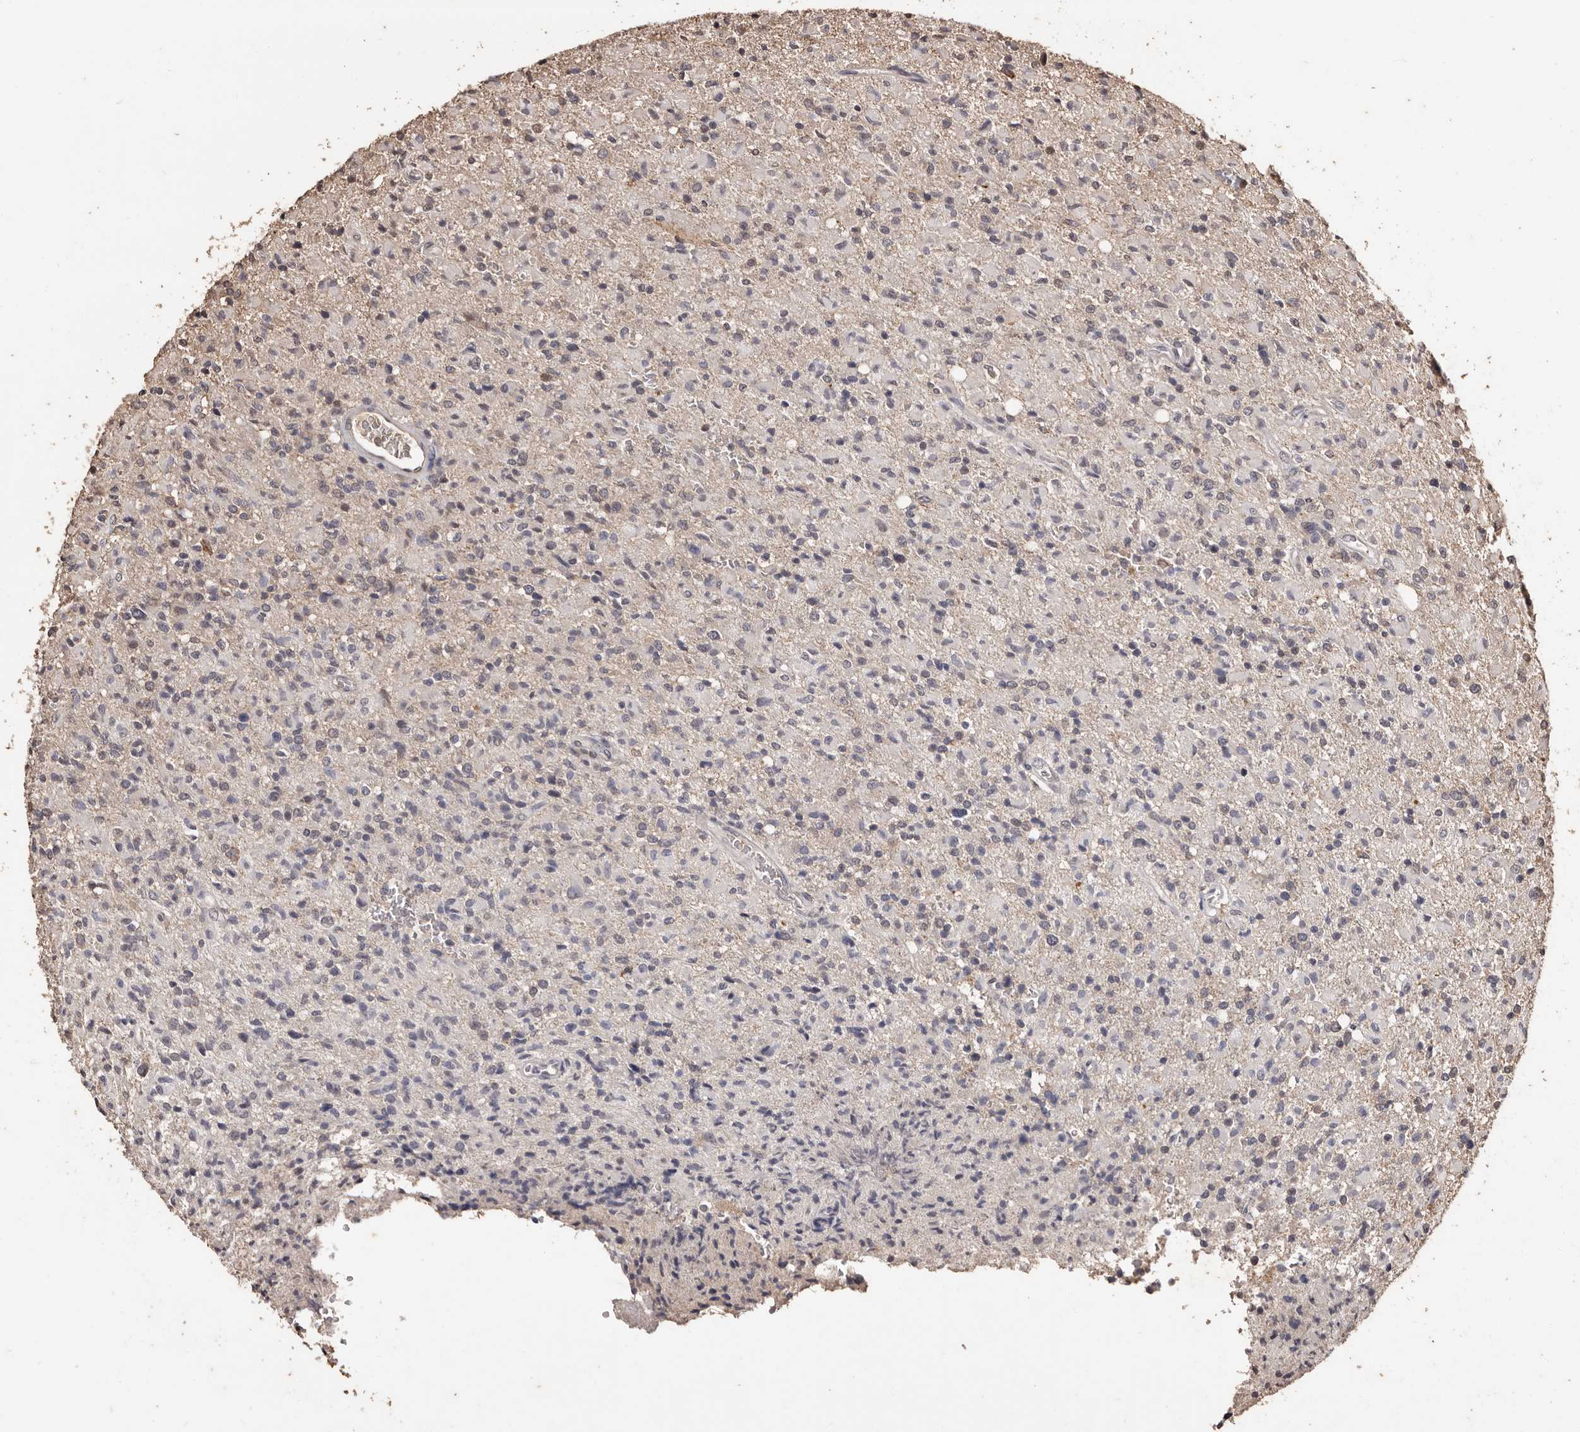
{"staining": {"intensity": "negative", "quantity": "none", "location": "none"}, "tissue": "glioma", "cell_type": "Tumor cells", "image_type": "cancer", "snomed": [{"axis": "morphology", "description": "Glioma, malignant, High grade"}, {"axis": "topography", "description": "Brain"}], "caption": "Tumor cells show no significant positivity in malignant glioma (high-grade).", "gene": "NAV1", "patient": {"sex": "female", "age": 57}}